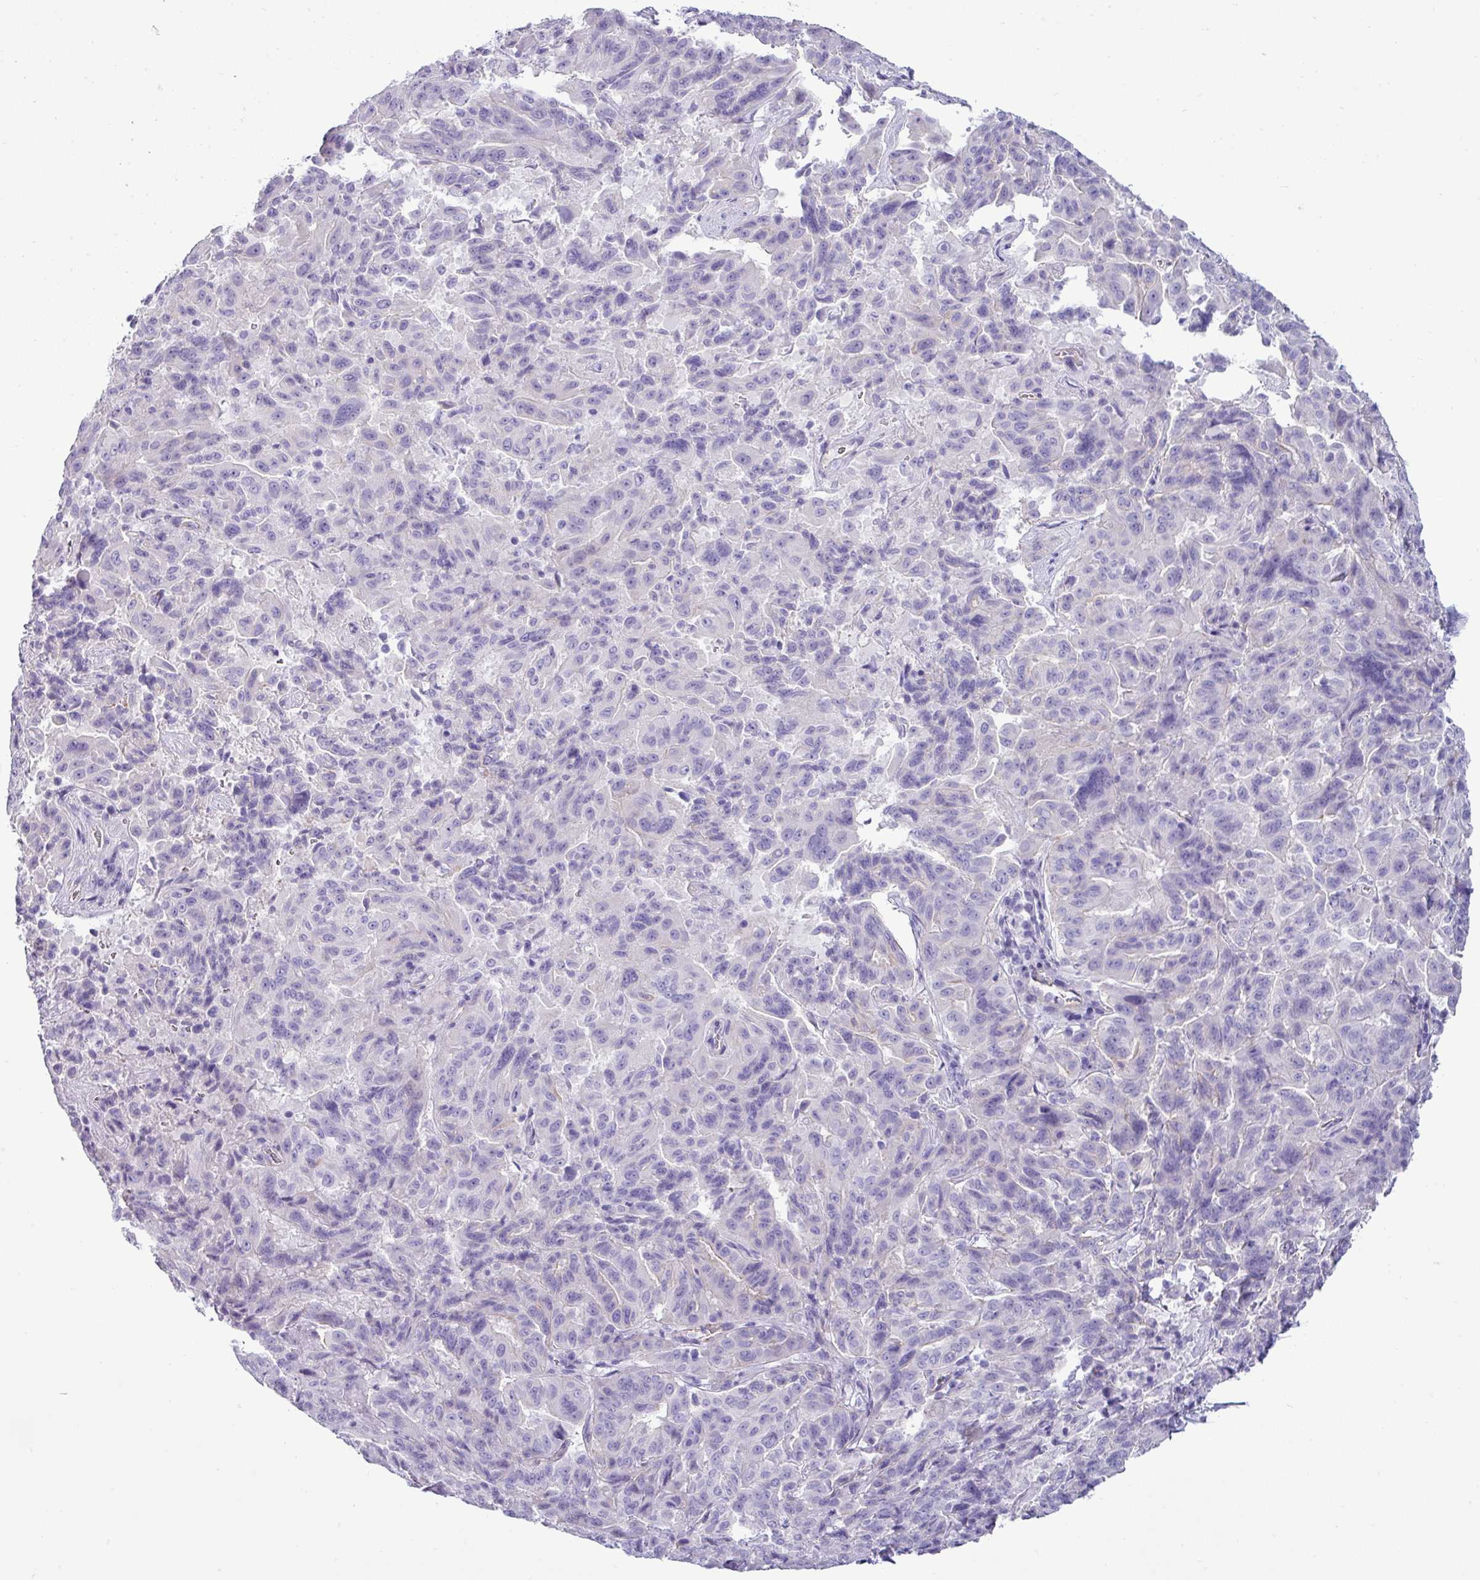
{"staining": {"intensity": "negative", "quantity": "none", "location": "none"}, "tissue": "pancreatic cancer", "cell_type": "Tumor cells", "image_type": "cancer", "snomed": [{"axis": "morphology", "description": "Adenocarcinoma, NOS"}, {"axis": "topography", "description": "Pancreas"}], "caption": "DAB immunohistochemical staining of human pancreatic adenocarcinoma displays no significant expression in tumor cells.", "gene": "VCX2", "patient": {"sex": "male", "age": 63}}